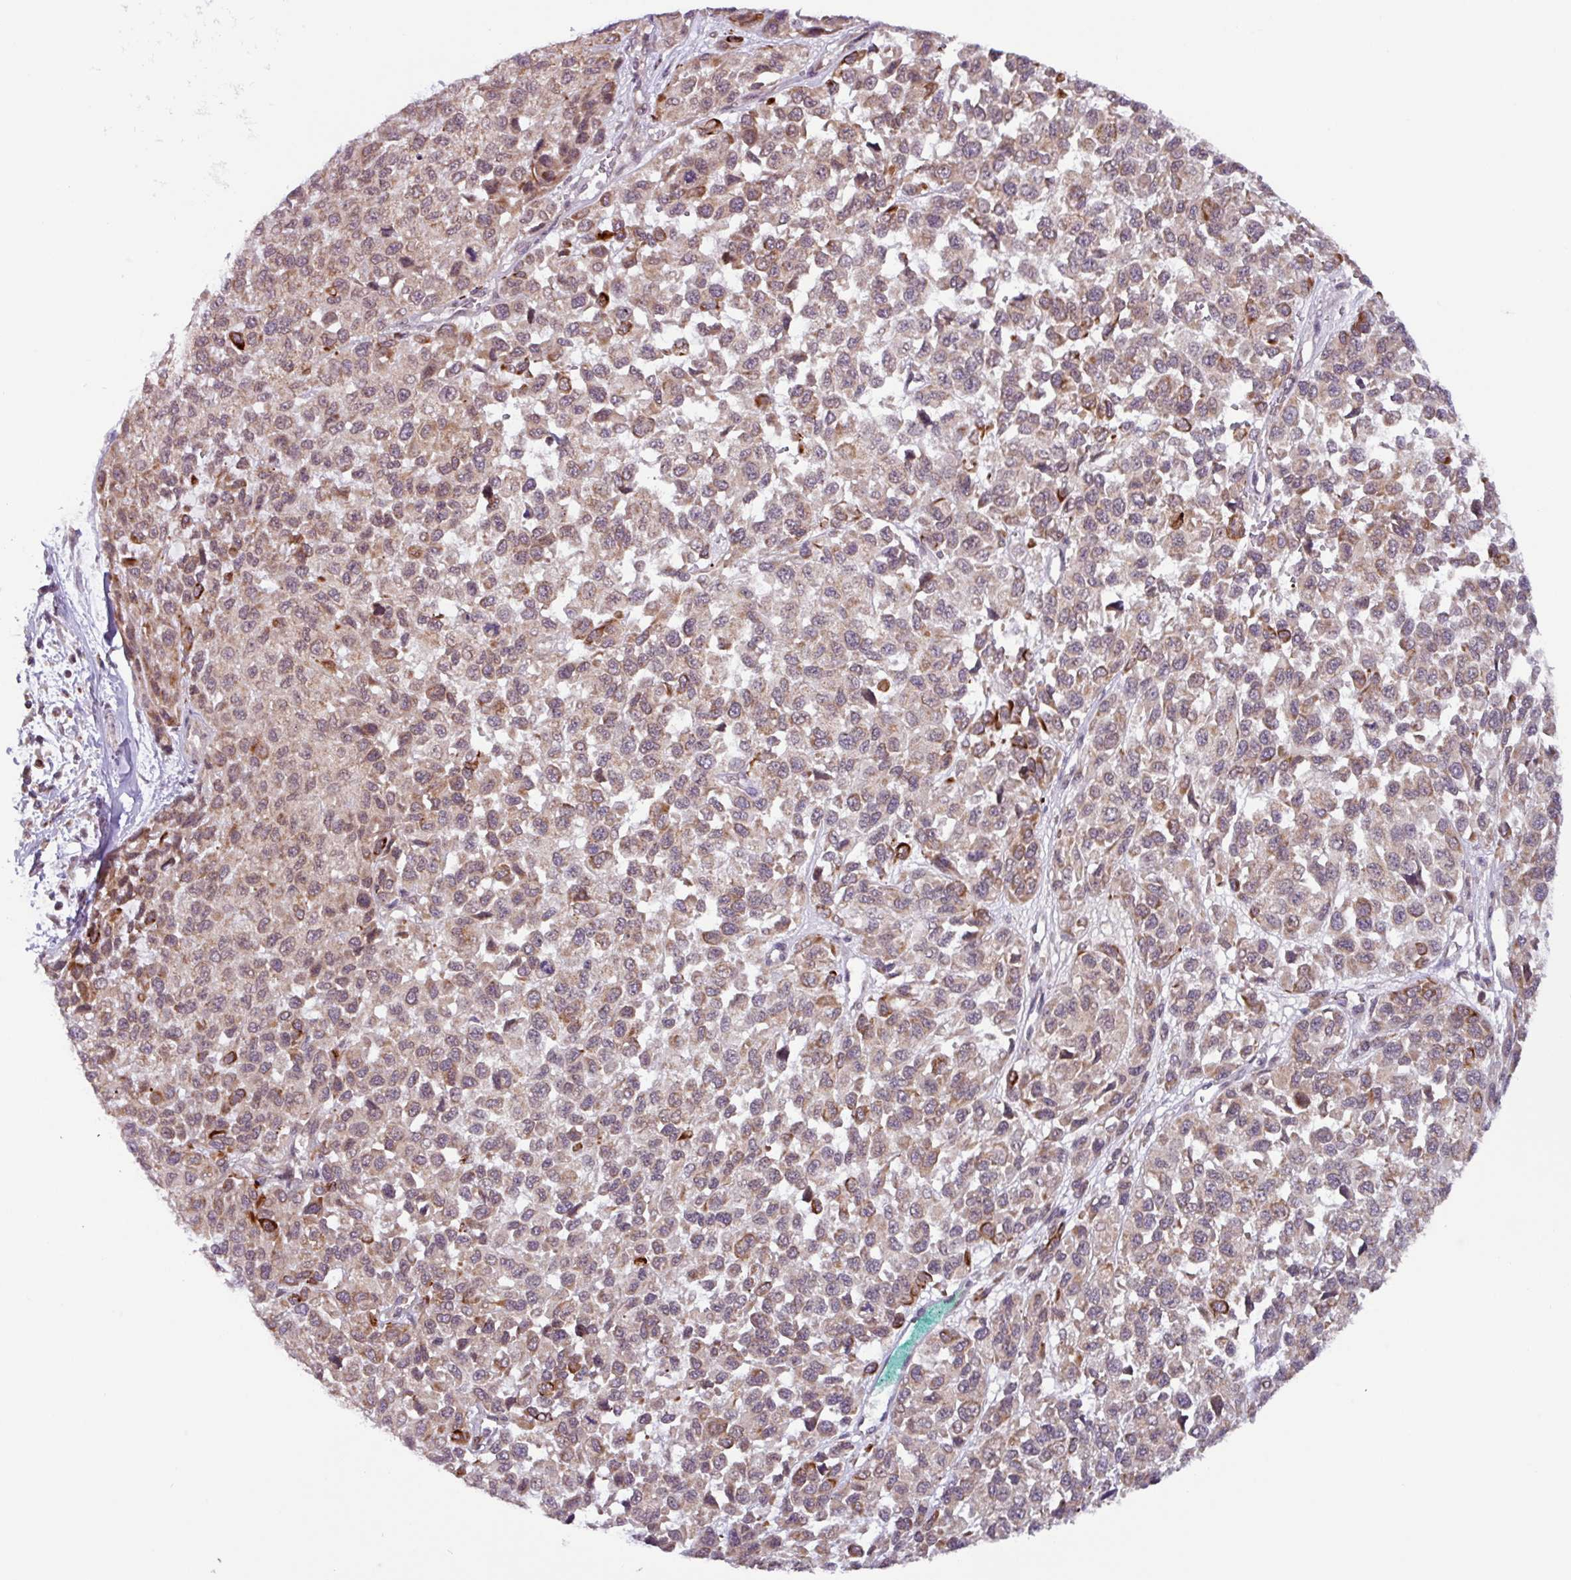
{"staining": {"intensity": "moderate", "quantity": ">75%", "location": "cytoplasmic/membranous"}, "tissue": "melanoma", "cell_type": "Tumor cells", "image_type": "cancer", "snomed": [{"axis": "morphology", "description": "Malignant melanoma, NOS"}, {"axis": "topography", "description": "Skin"}], "caption": "The photomicrograph reveals a brown stain indicating the presence of a protein in the cytoplasmic/membranous of tumor cells in malignant melanoma.", "gene": "AKIRIN1", "patient": {"sex": "male", "age": 62}}